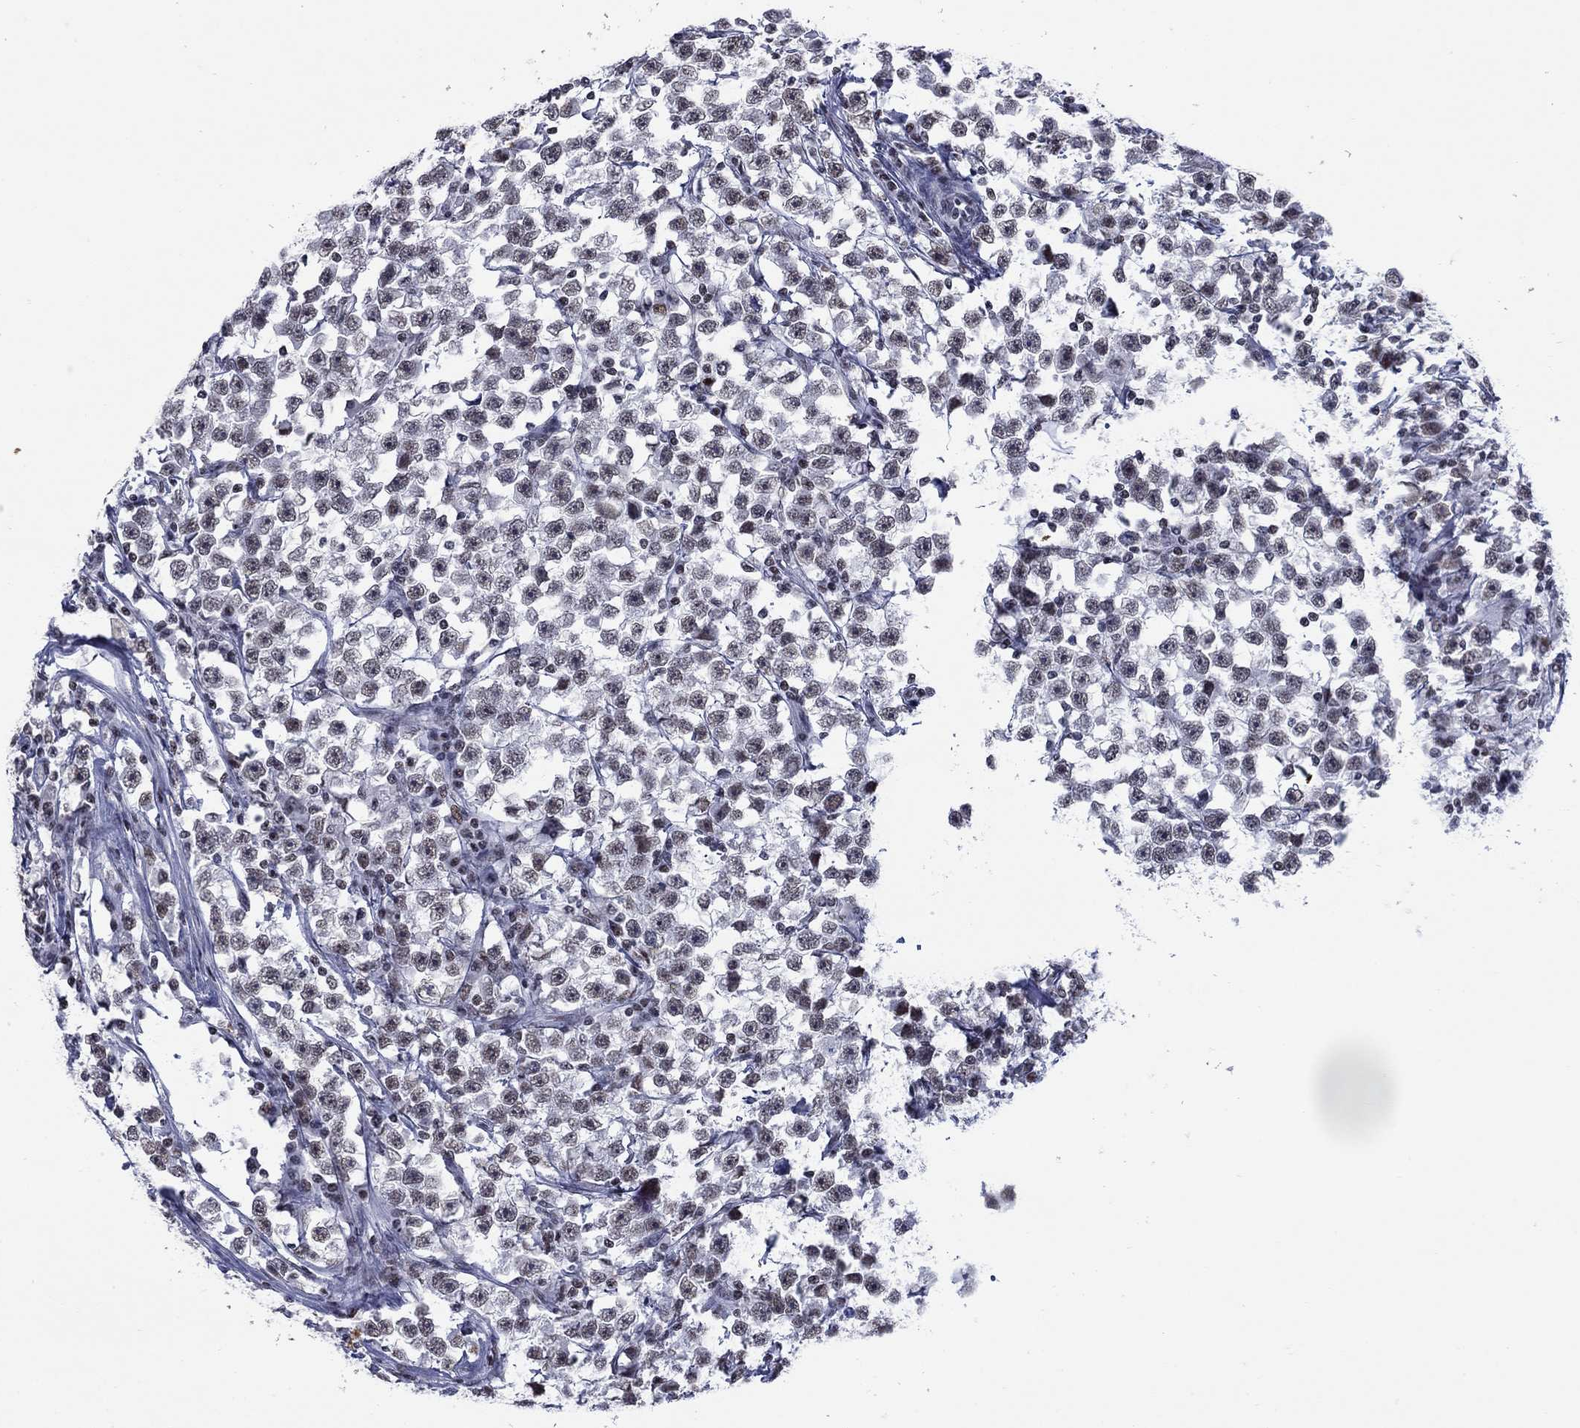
{"staining": {"intensity": "moderate", "quantity": "<25%", "location": "nuclear"}, "tissue": "testis cancer", "cell_type": "Tumor cells", "image_type": "cancer", "snomed": [{"axis": "morphology", "description": "Seminoma, NOS"}, {"axis": "topography", "description": "Testis"}], "caption": "Immunohistochemical staining of testis seminoma demonstrates low levels of moderate nuclear protein expression in approximately <25% of tumor cells. Nuclei are stained in blue.", "gene": "NPAS3", "patient": {"sex": "male", "age": 33}}